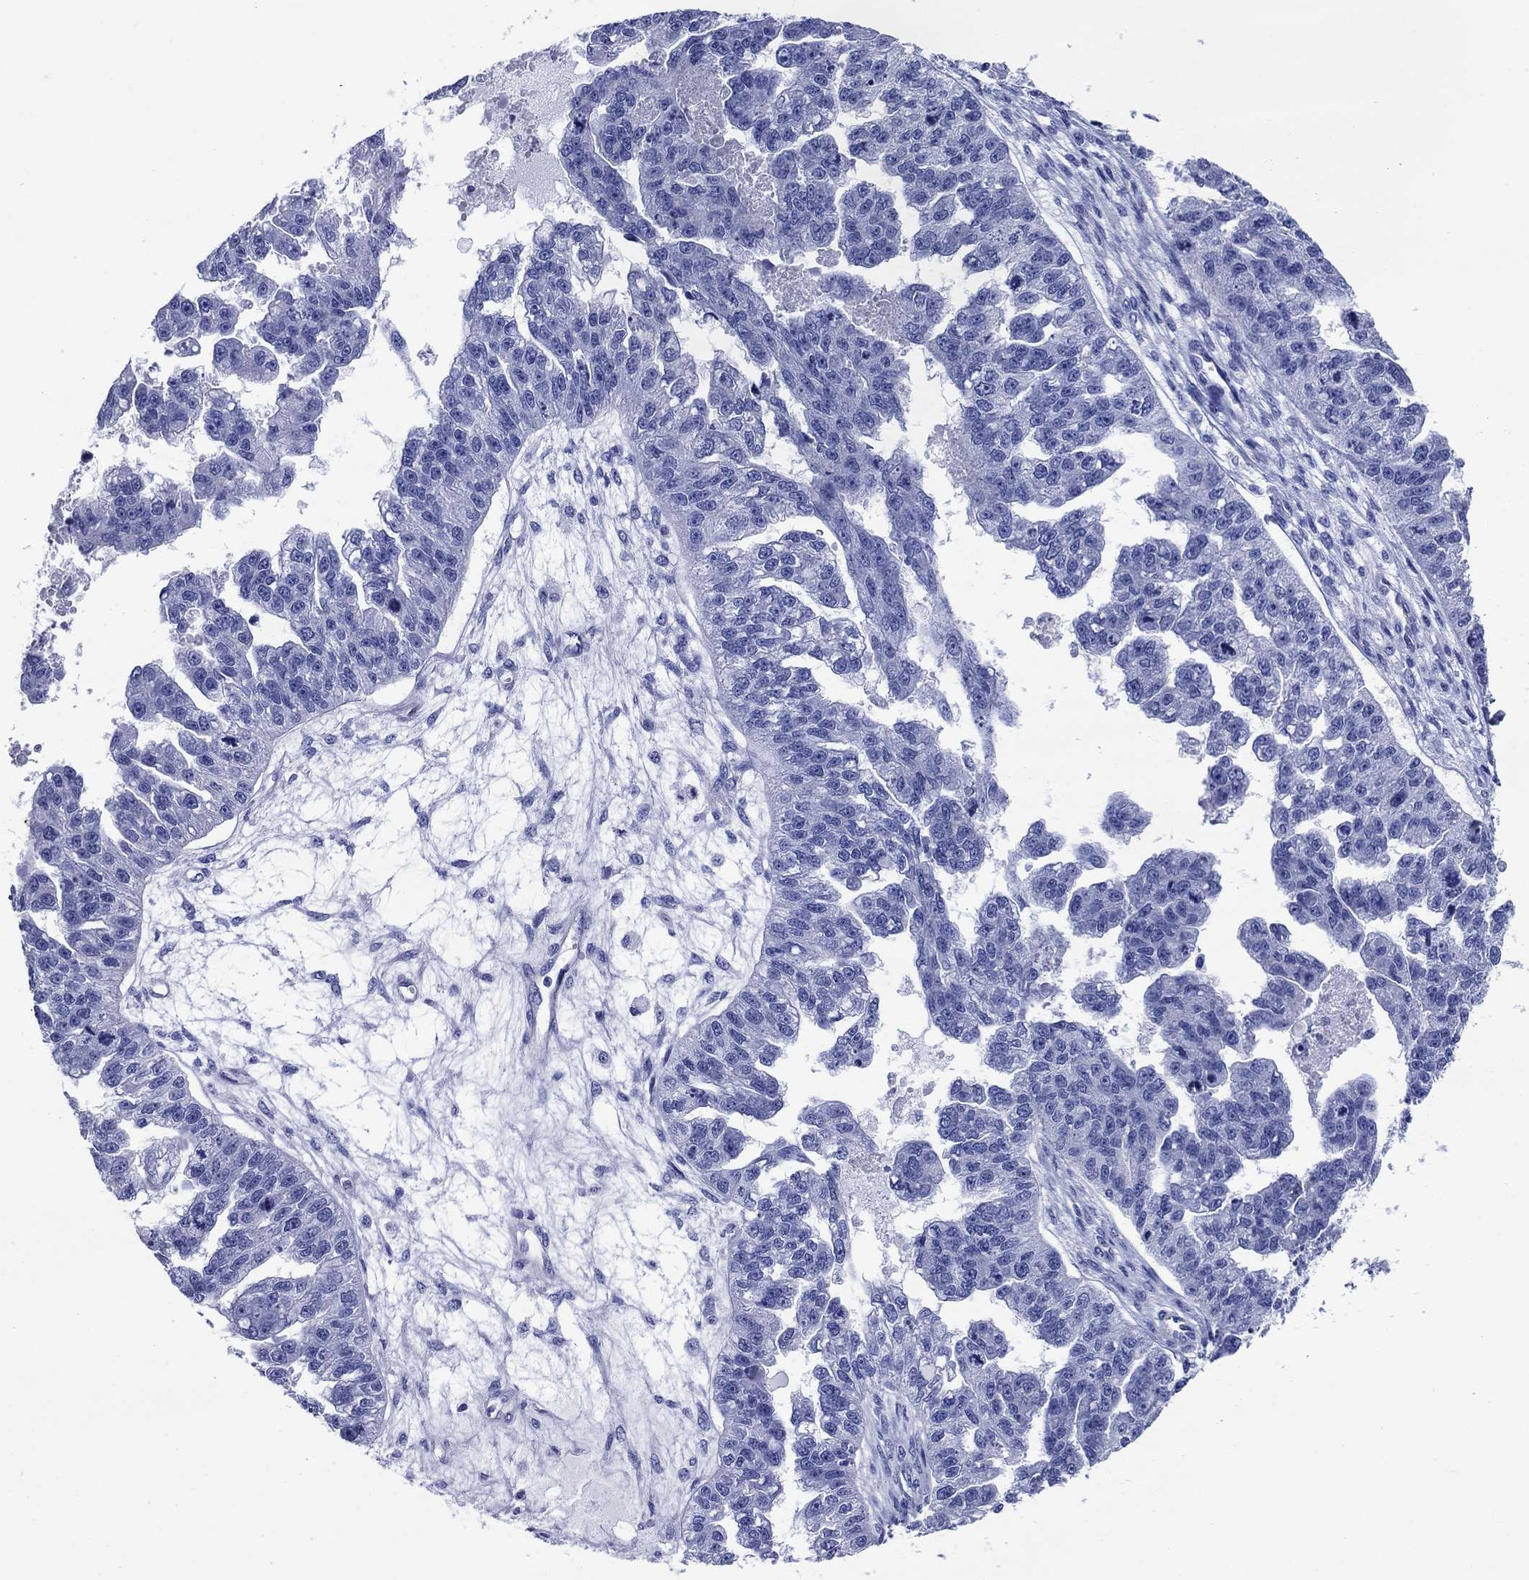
{"staining": {"intensity": "negative", "quantity": "none", "location": "none"}, "tissue": "ovarian cancer", "cell_type": "Tumor cells", "image_type": "cancer", "snomed": [{"axis": "morphology", "description": "Cystadenocarcinoma, serous, NOS"}, {"axis": "topography", "description": "Ovary"}], "caption": "Ovarian cancer was stained to show a protein in brown. There is no significant expression in tumor cells.", "gene": "SLC1A2", "patient": {"sex": "female", "age": 58}}